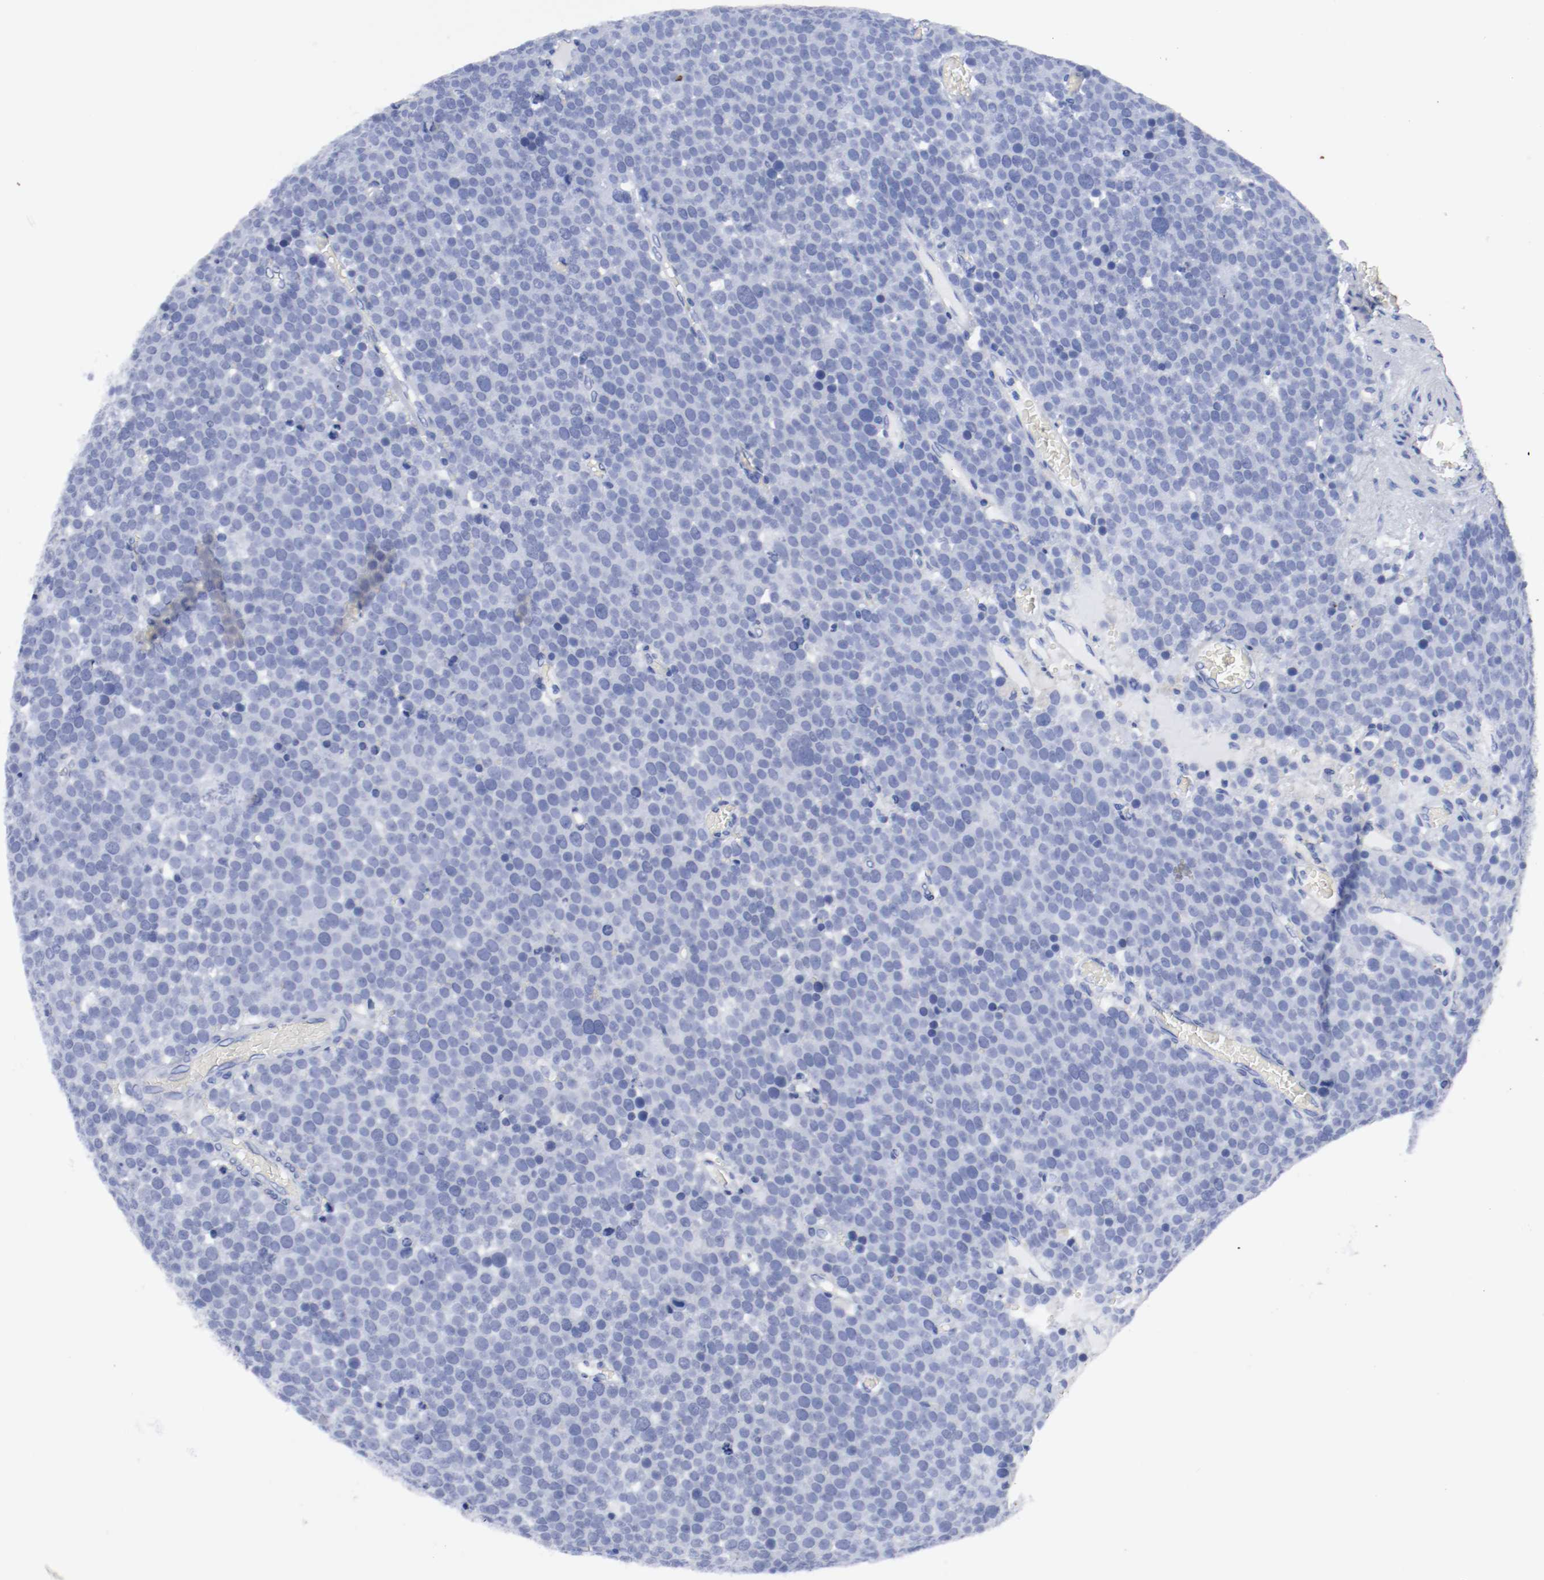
{"staining": {"intensity": "negative", "quantity": "none", "location": "none"}, "tissue": "testis cancer", "cell_type": "Tumor cells", "image_type": "cancer", "snomed": [{"axis": "morphology", "description": "Seminoma, NOS"}, {"axis": "topography", "description": "Testis"}], "caption": "An IHC histopathology image of seminoma (testis) is shown. There is no staining in tumor cells of seminoma (testis).", "gene": "TSPAN6", "patient": {"sex": "male", "age": 71}}